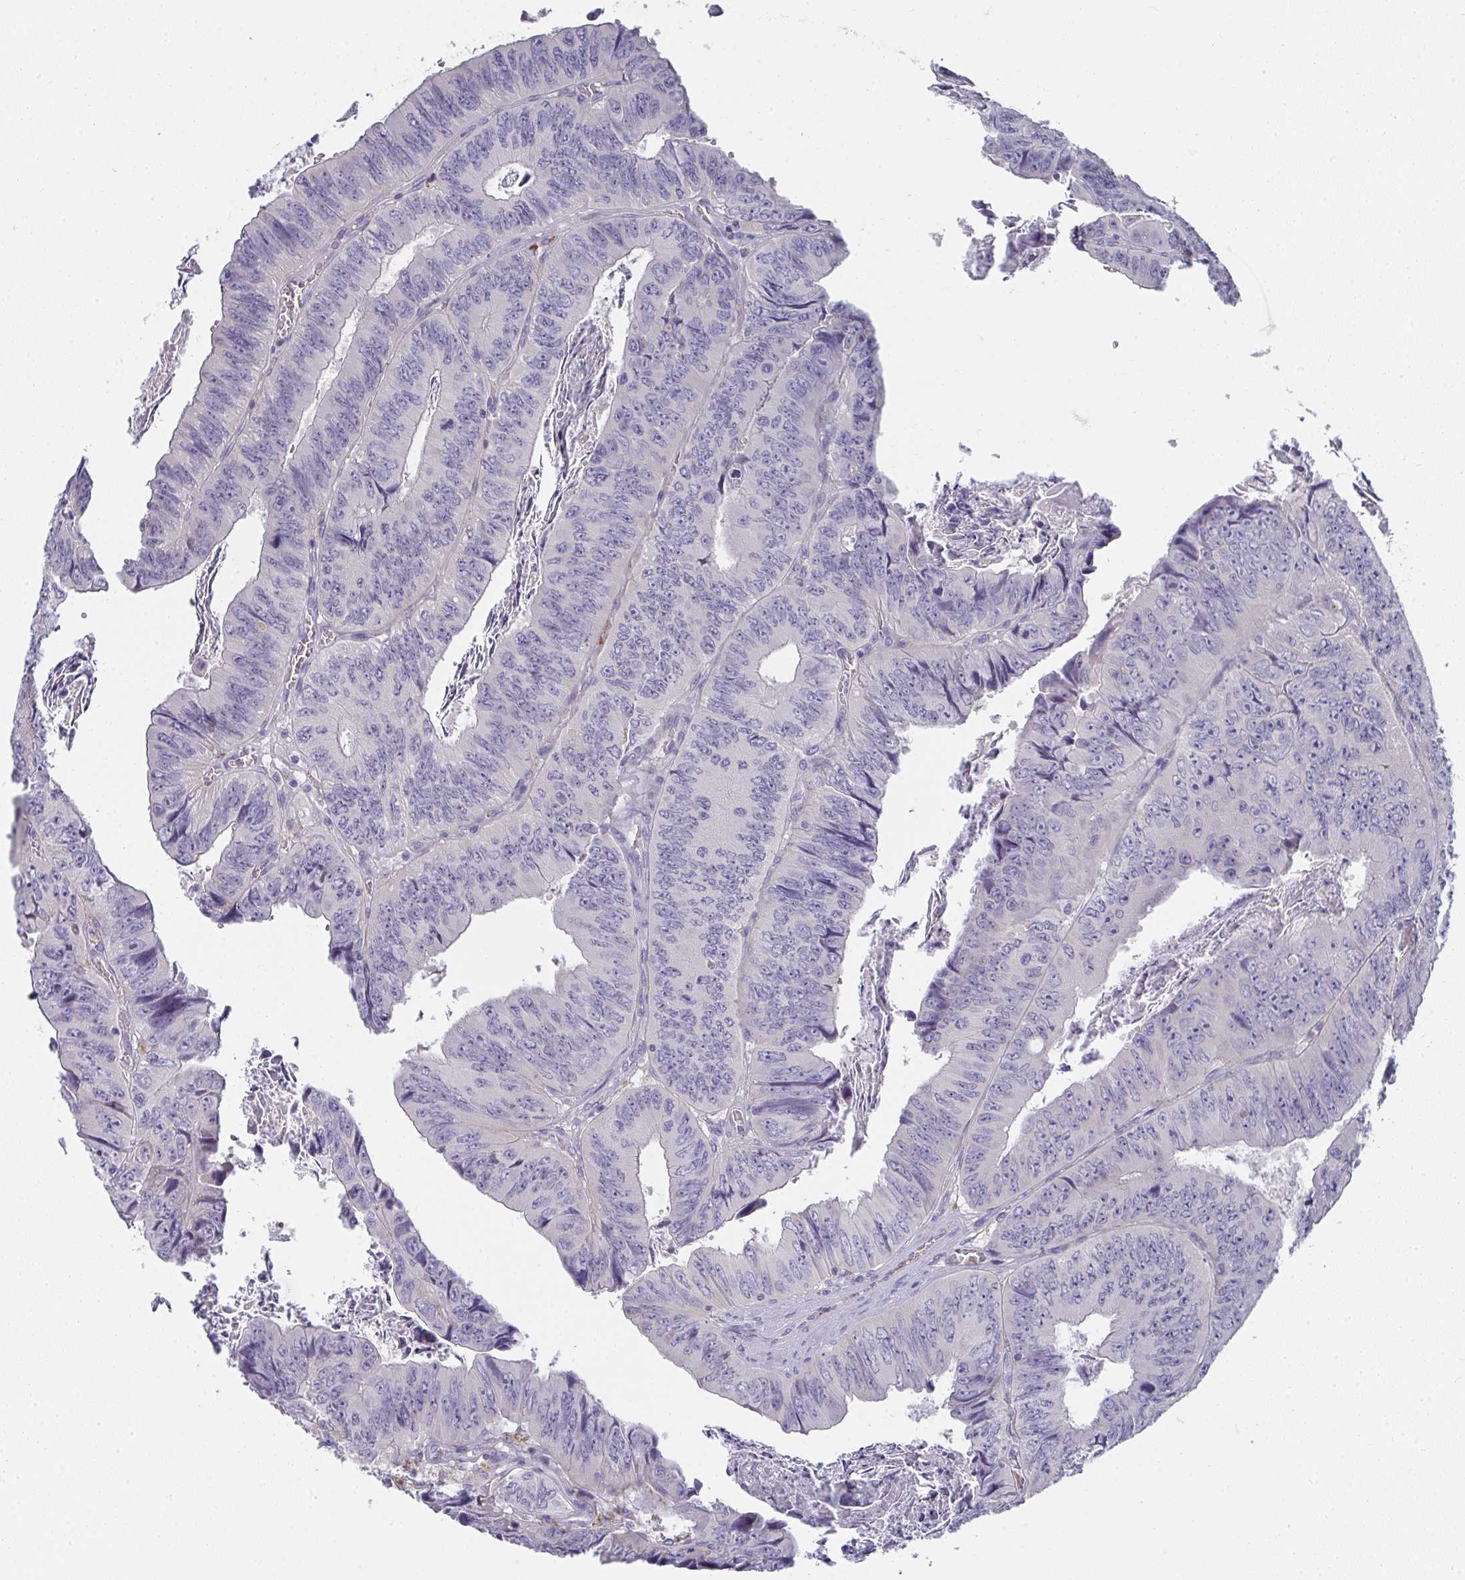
{"staining": {"intensity": "negative", "quantity": "none", "location": "none"}, "tissue": "colorectal cancer", "cell_type": "Tumor cells", "image_type": "cancer", "snomed": [{"axis": "morphology", "description": "Adenocarcinoma, NOS"}, {"axis": "topography", "description": "Colon"}], "caption": "A high-resolution photomicrograph shows immunohistochemistry staining of colorectal cancer, which displays no significant staining in tumor cells.", "gene": "SHB", "patient": {"sex": "female", "age": 84}}